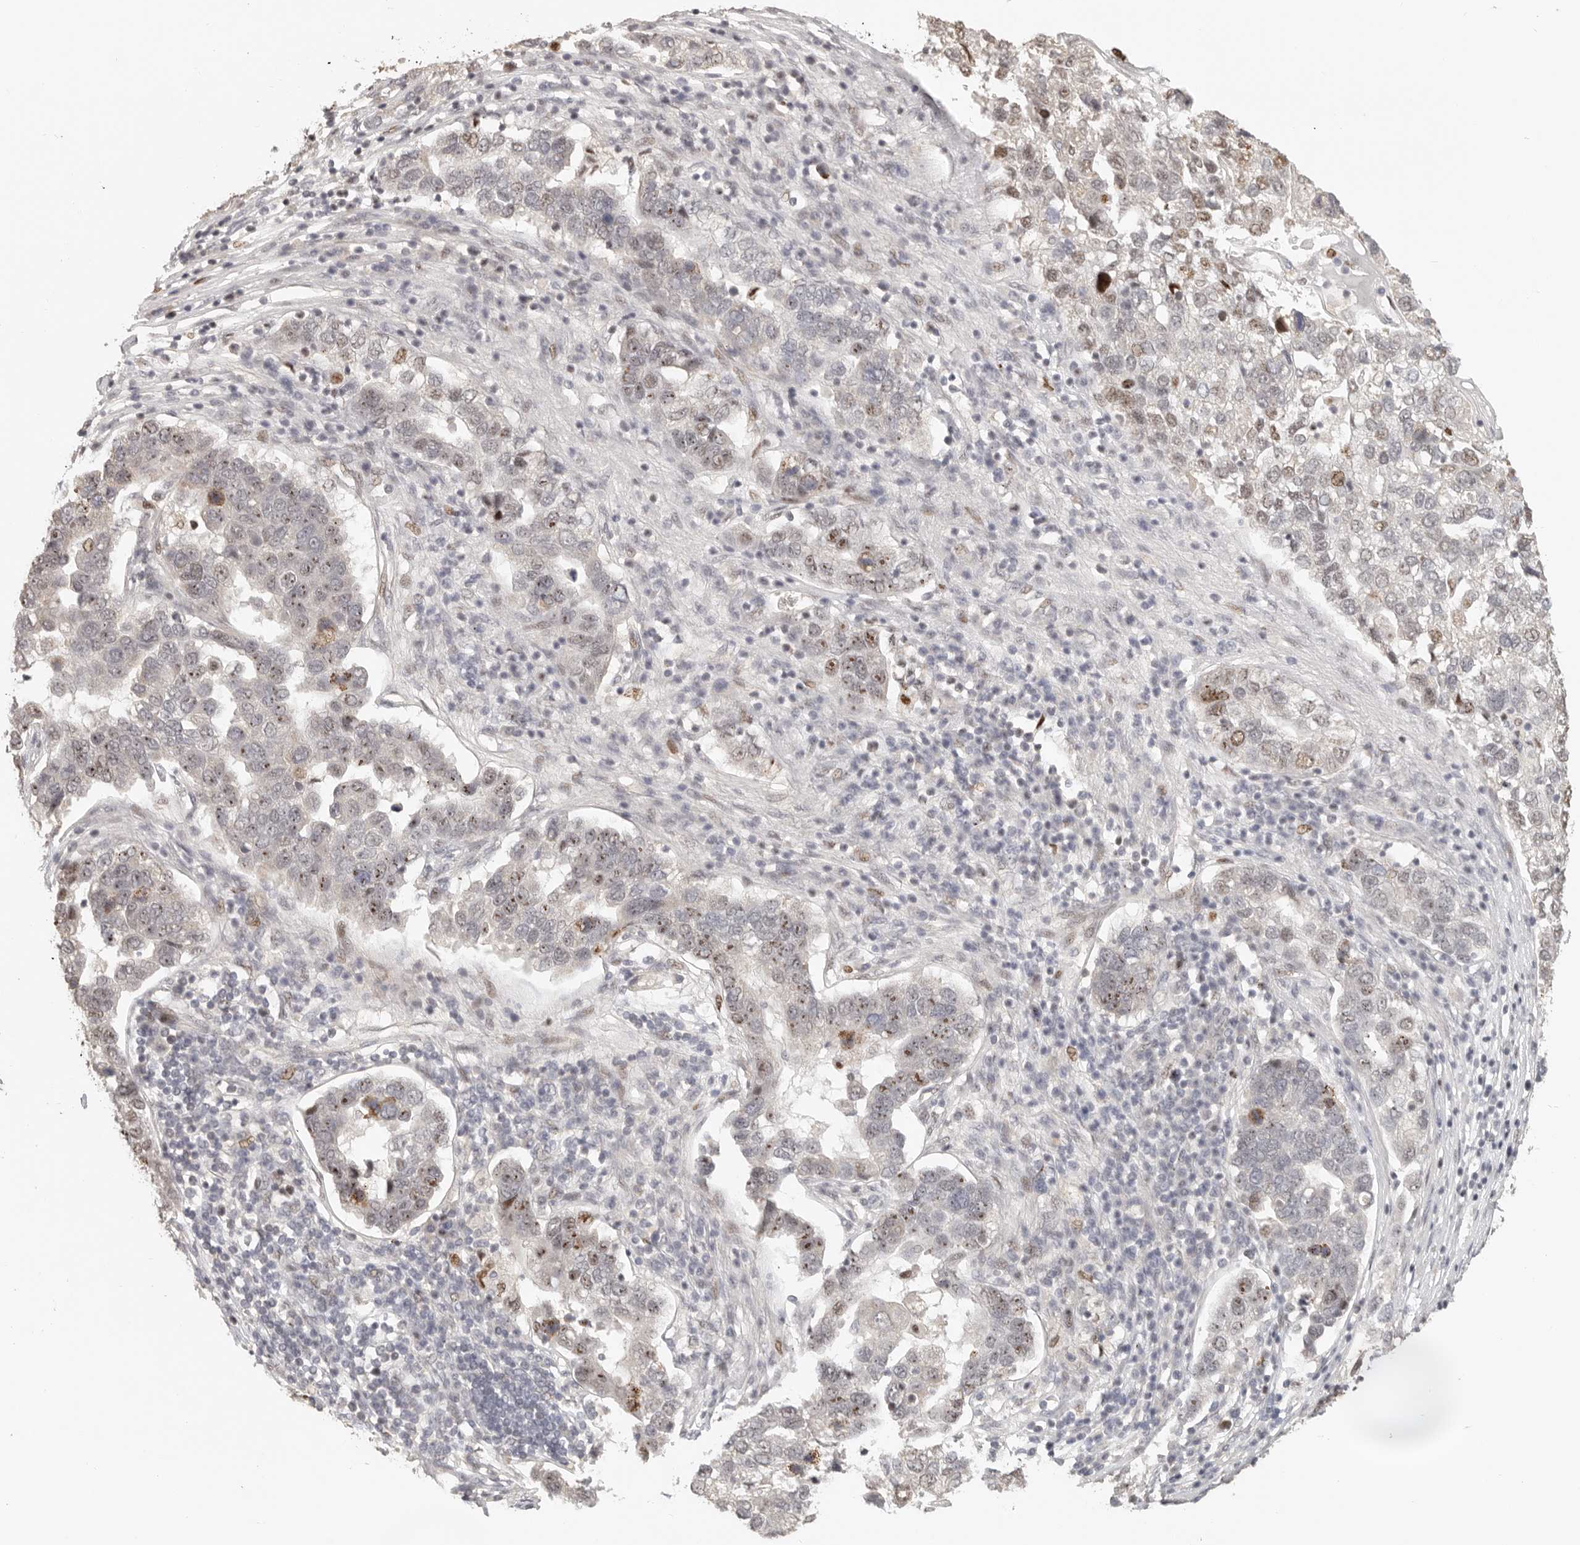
{"staining": {"intensity": "weak", "quantity": ">75%", "location": "nuclear"}, "tissue": "pancreatic cancer", "cell_type": "Tumor cells", "image_type": "cancer", "snomed": [{"axis": "morphology", "description": "Adenocarcinoma, NOS"}, {"axis": "topography", "description": "Pancreas"}], "caption": "Pancreatic cancer (adenocarcinoma) stained with a protein marker shows weak staining in tumor cells.", "gene": "GPBP1L1", "patient": {"sex": "female", "age": 61}}